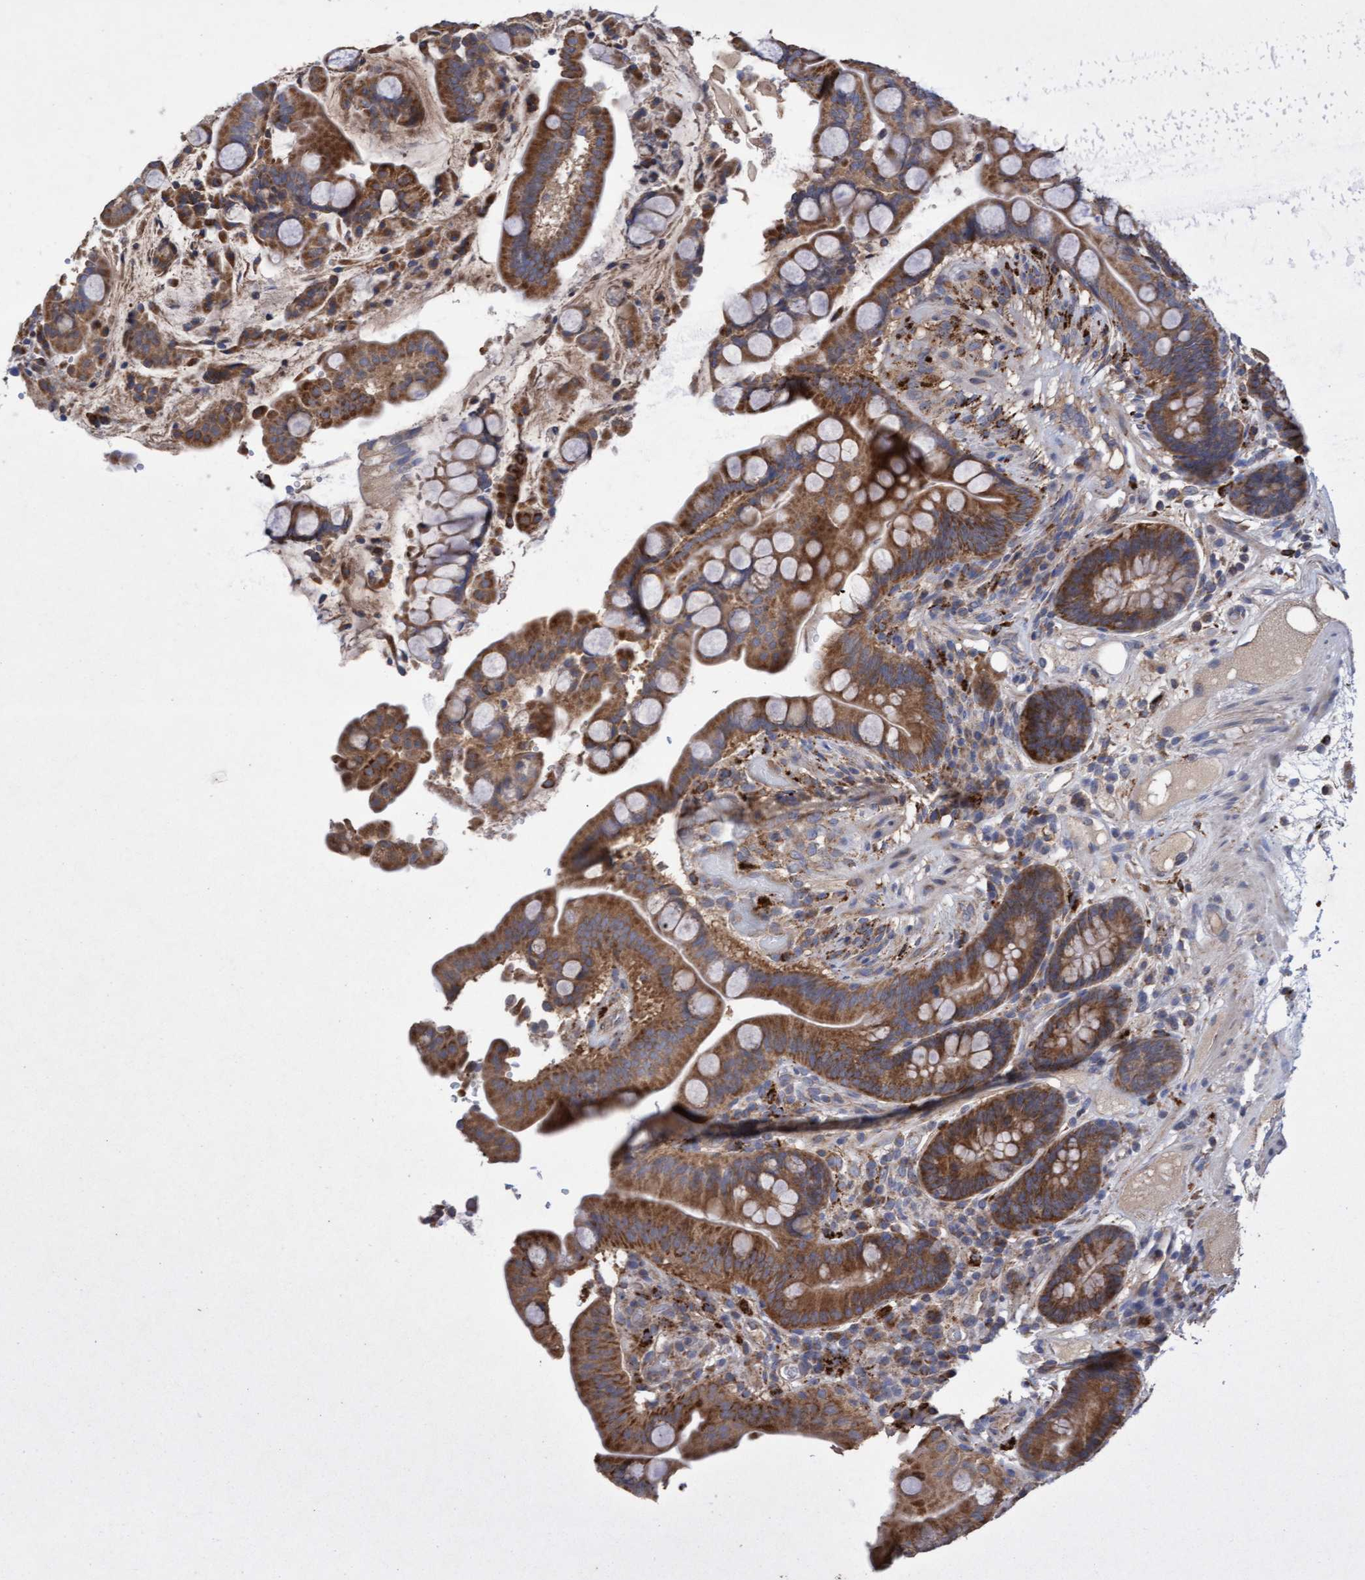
{"staining": {"intensity": "negative", "quantity": "none", "location": "none"}, "tissue": "colon", "cell_type": "Endothelial cells", "image_type": "normal", "snomed": [{"axis": "morphology", "description": "Normal tissue, NOS"}, {"axis": "topography", "description": "Colon"}], "caption": "Endothelial cells show no significant protein expression in unremarkable colon. Brightfield microscopy of IHC stained with DAB (brown) and hematoxylin (blue), captured at high magnification.", "gene": "ATPAF2", "patient": {"sex": "male", "age": 73}}